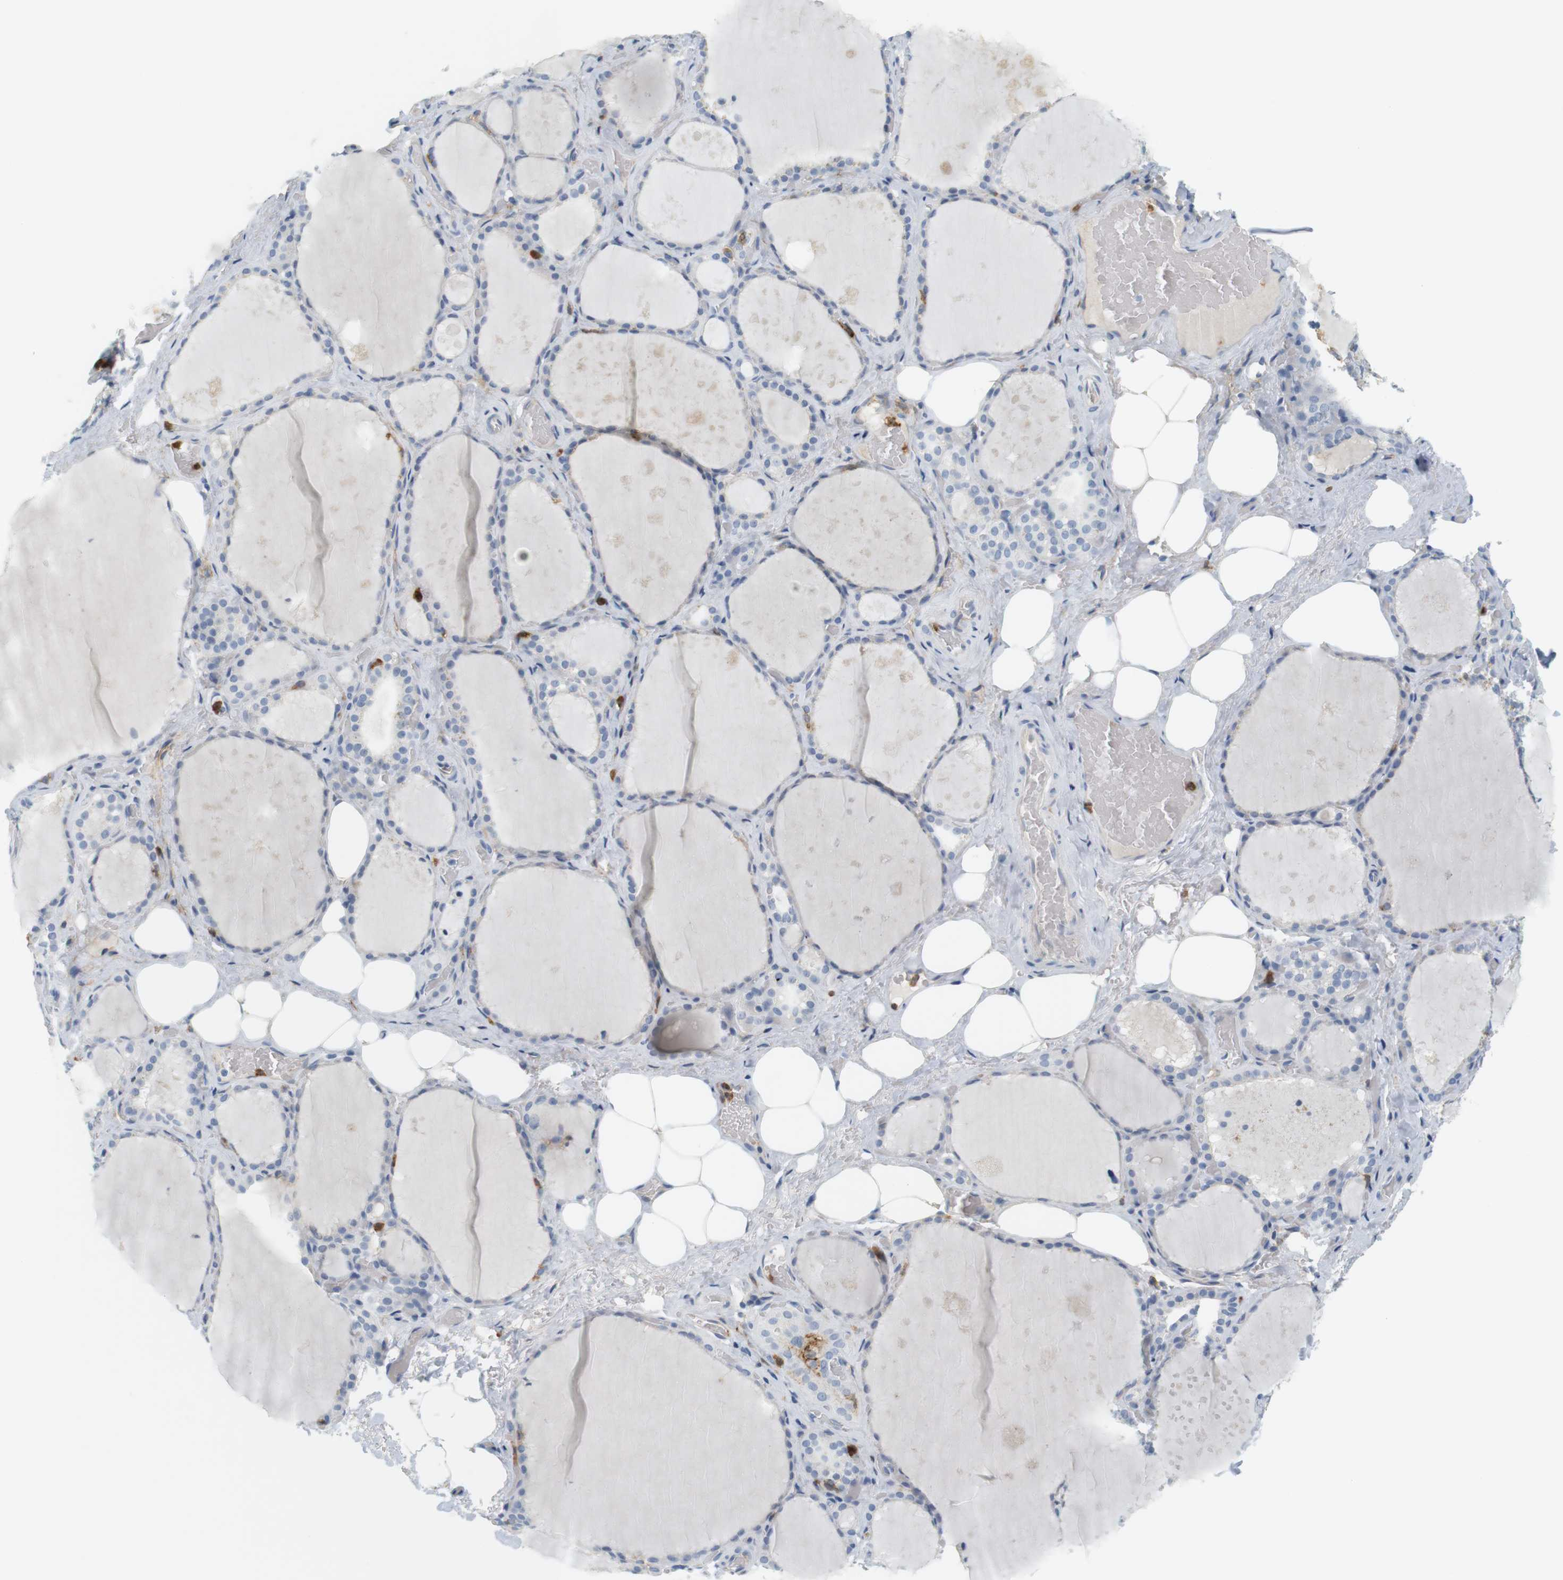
{"staining": {"intensity": "negative", "quantity": "none", "location": "none"}, "tissue": "thyroid gland", "cell_type": "Glandular cells", "image_type": "normal", "snomed": [{"axis": "morphology", "description": "Normal tissue, NOS"}, {"axis": "topography", "description": "Thyroid gland"}], "caption": "Immunohistochemistry histopathology image of unremarkable human thyroid gland stained for a protein (brown), which demonstrates no positivity in glandular cells.", "gene": "SIRPA", "patient": {"sex": "male", "age": 61}}